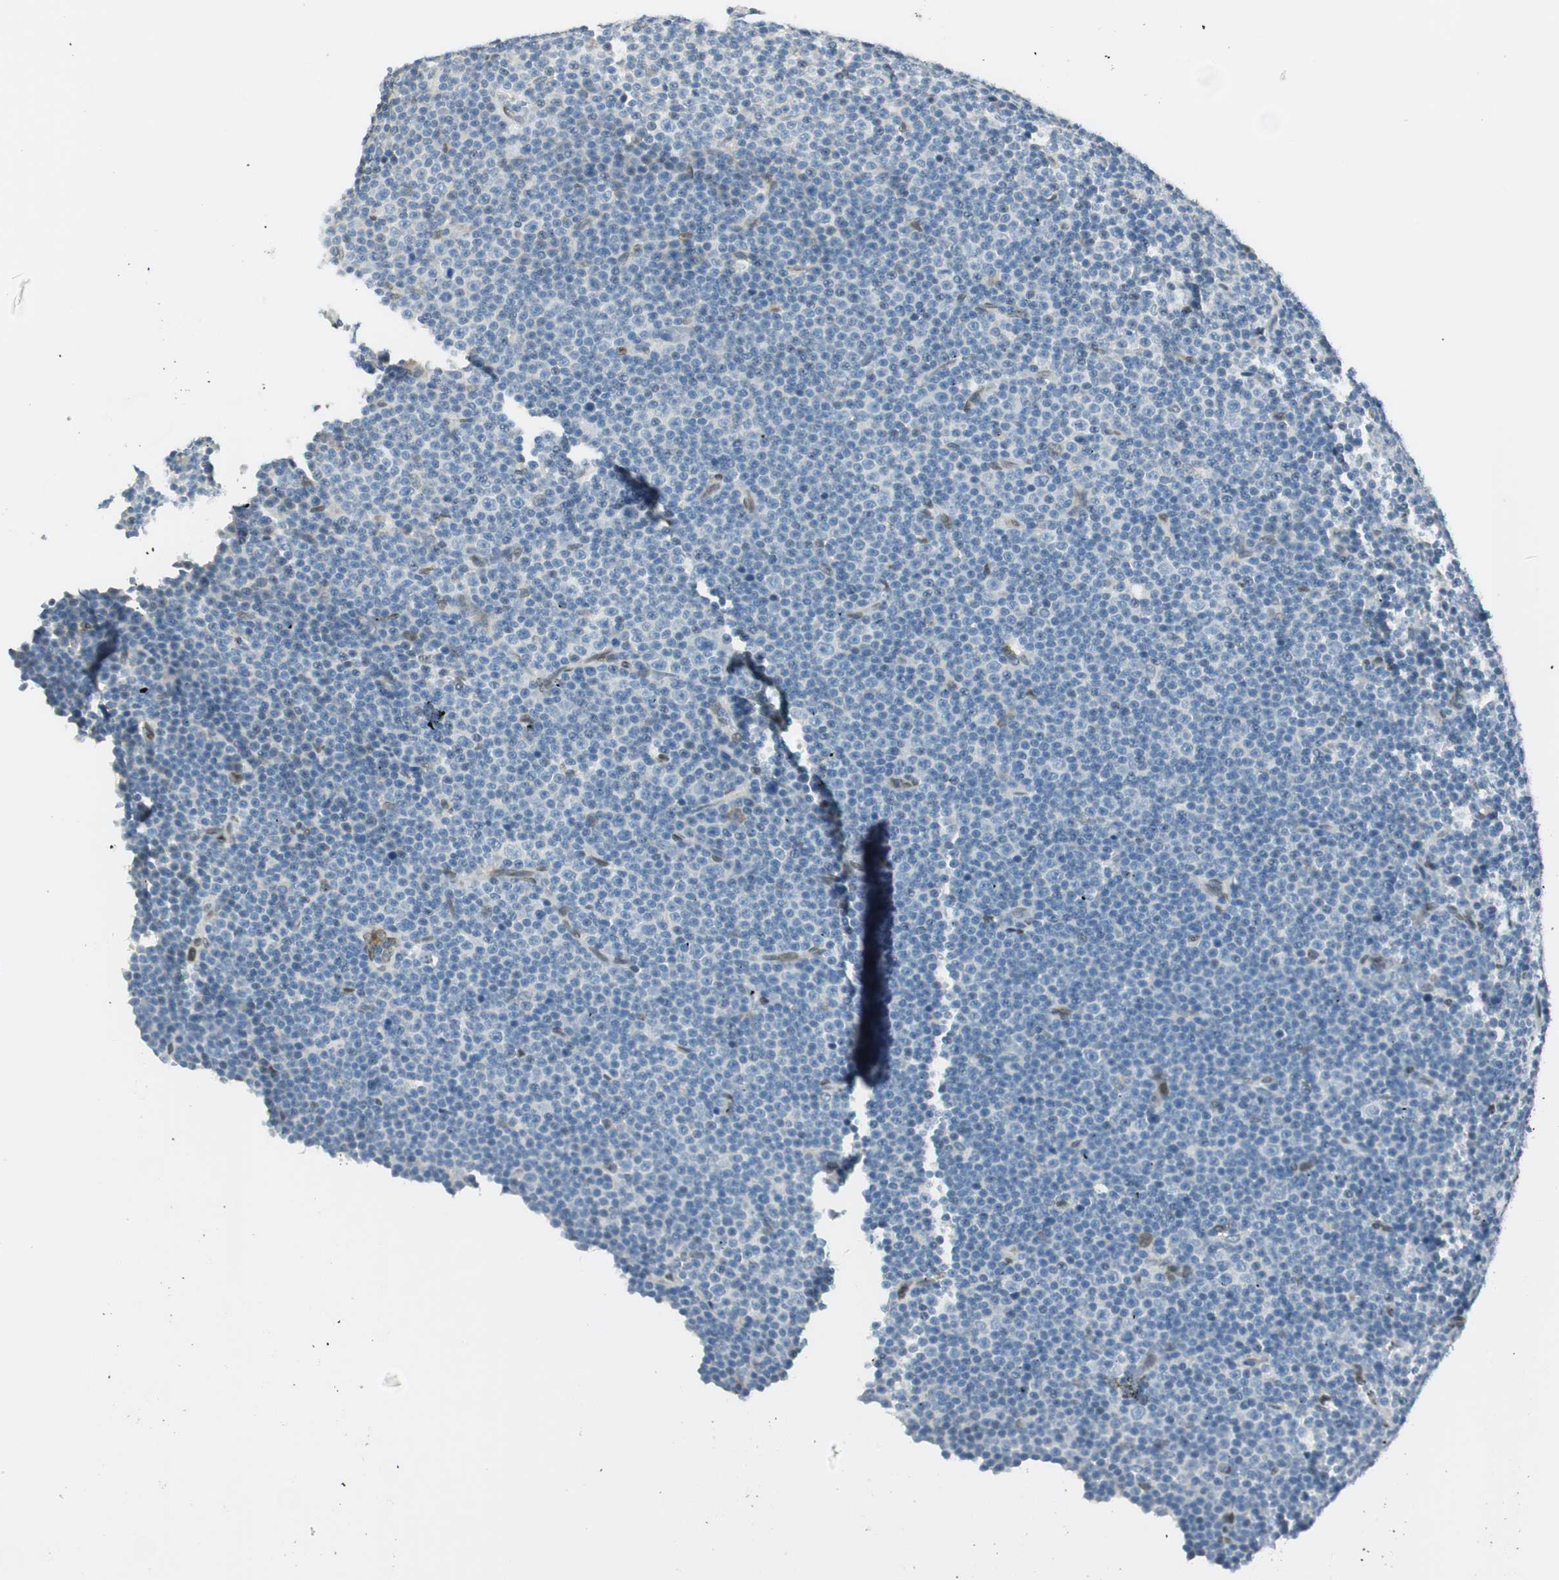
{"staining": {"intensity": "negative", "quantity": "none", "location": "none"}, "tissue": "lymphoma", "cell_type": "Tumor cells", "image_type": "cancer", "snomed": [{"axis": "morphology", "description": "Malignant lymphoma, non-Hodgkin's type, Low grade"}, {"axis": "topography", "description": "Lymph node"}], "caption": "Immunohistochemistry image of lymphoma stained for a protein (brown), which displays no positivity in tumor cells.", "gene": "TMEM260", "patient": {"sex": "female", "age": 67}}